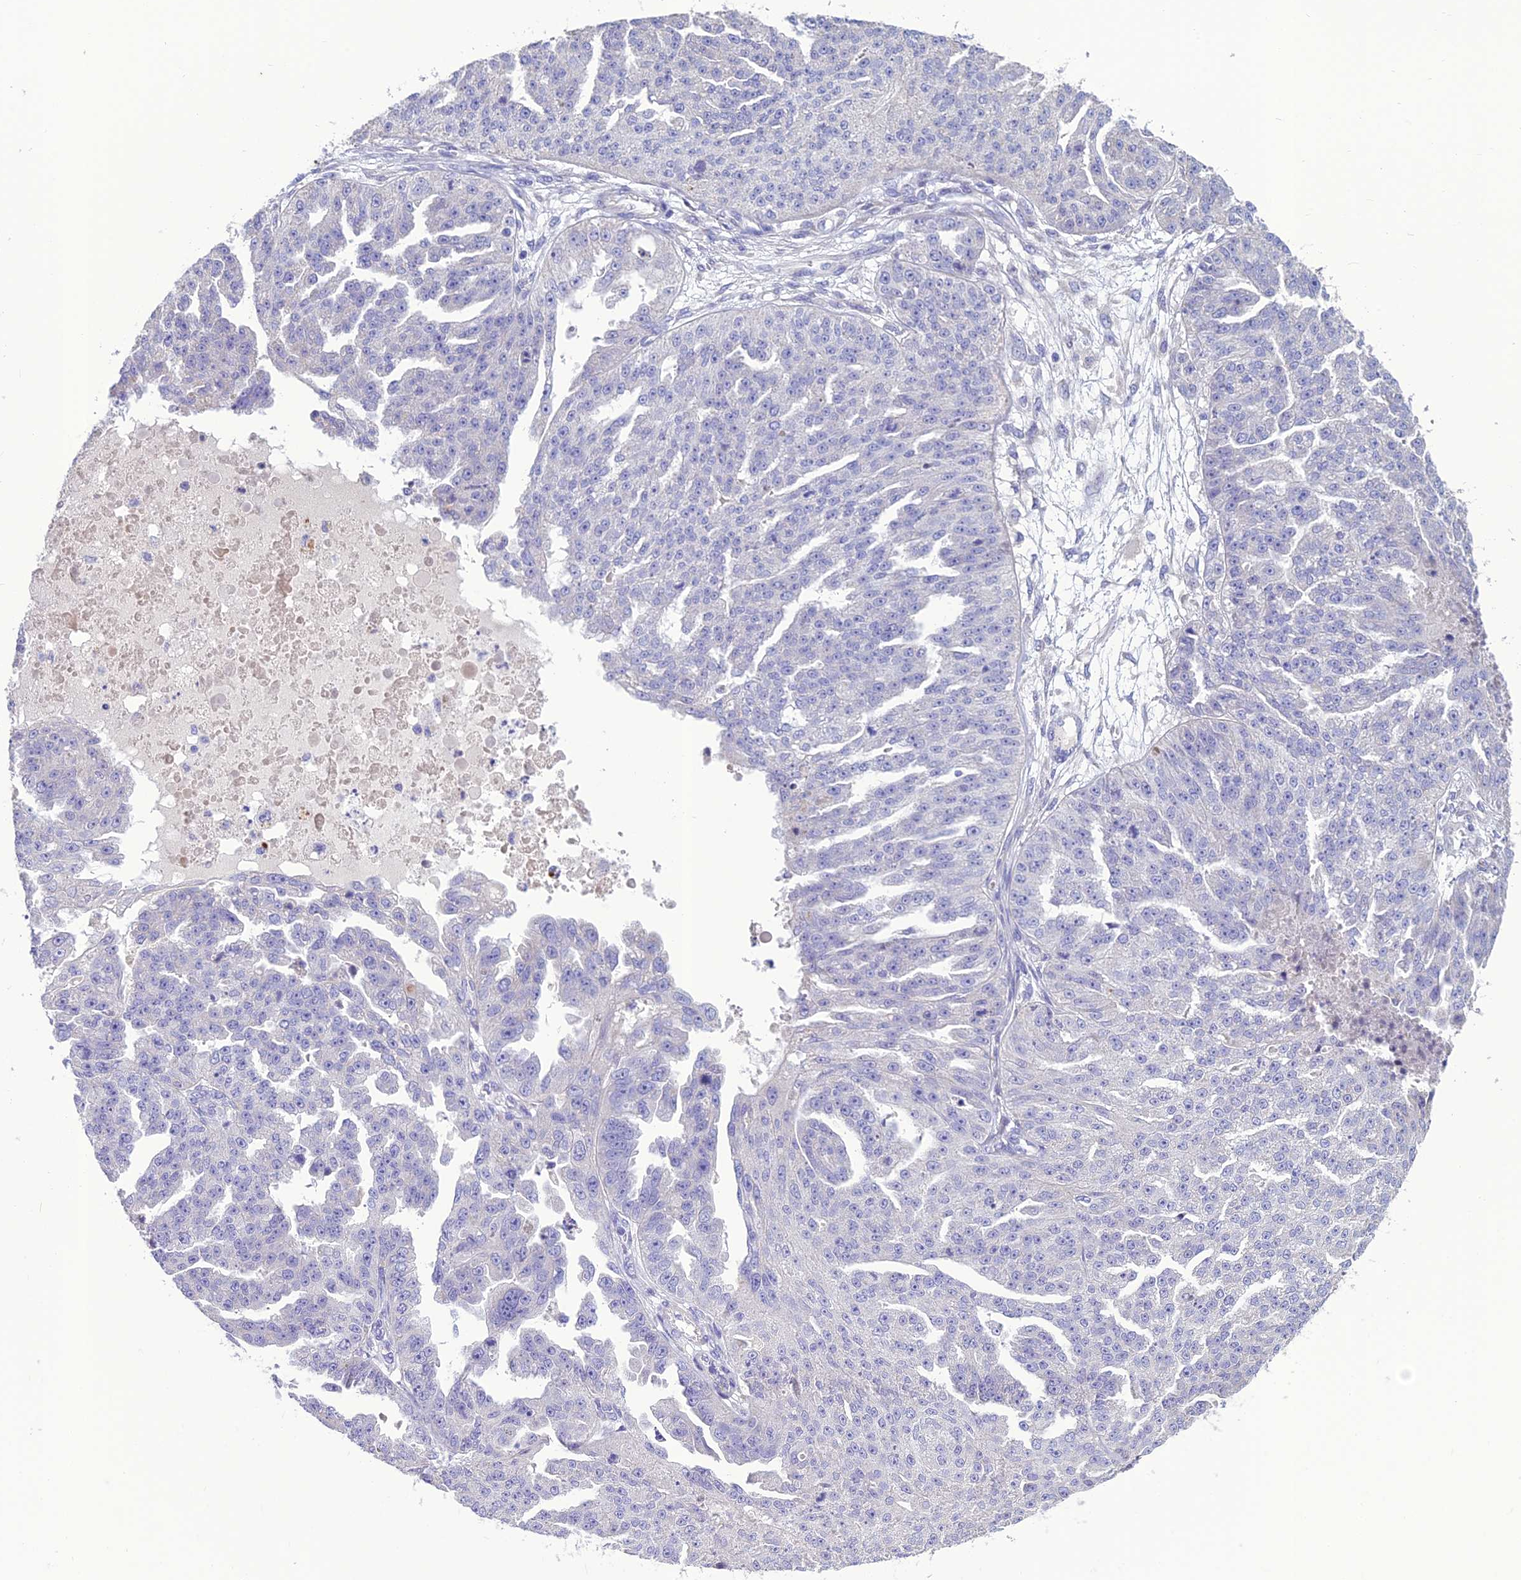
{"staining": {"intensity": "negative", "quantity": "none", "location": "none"}, "tissue": "ovarian cancer", "cell_type": "Tumor cells", "image_type": "cancer", "snomed": [{"axis": "morphology", "description": "Cystadenocarcinoma, serous, NOS"}, {"axis": "topography", "description": "Ovary"}], "caption": "There is no significant staining in tumor cells of serous cystadenocarcinoma (ovarian).", "gene": "BHMT2", "patient": {"sex": "female", "age": 58}}